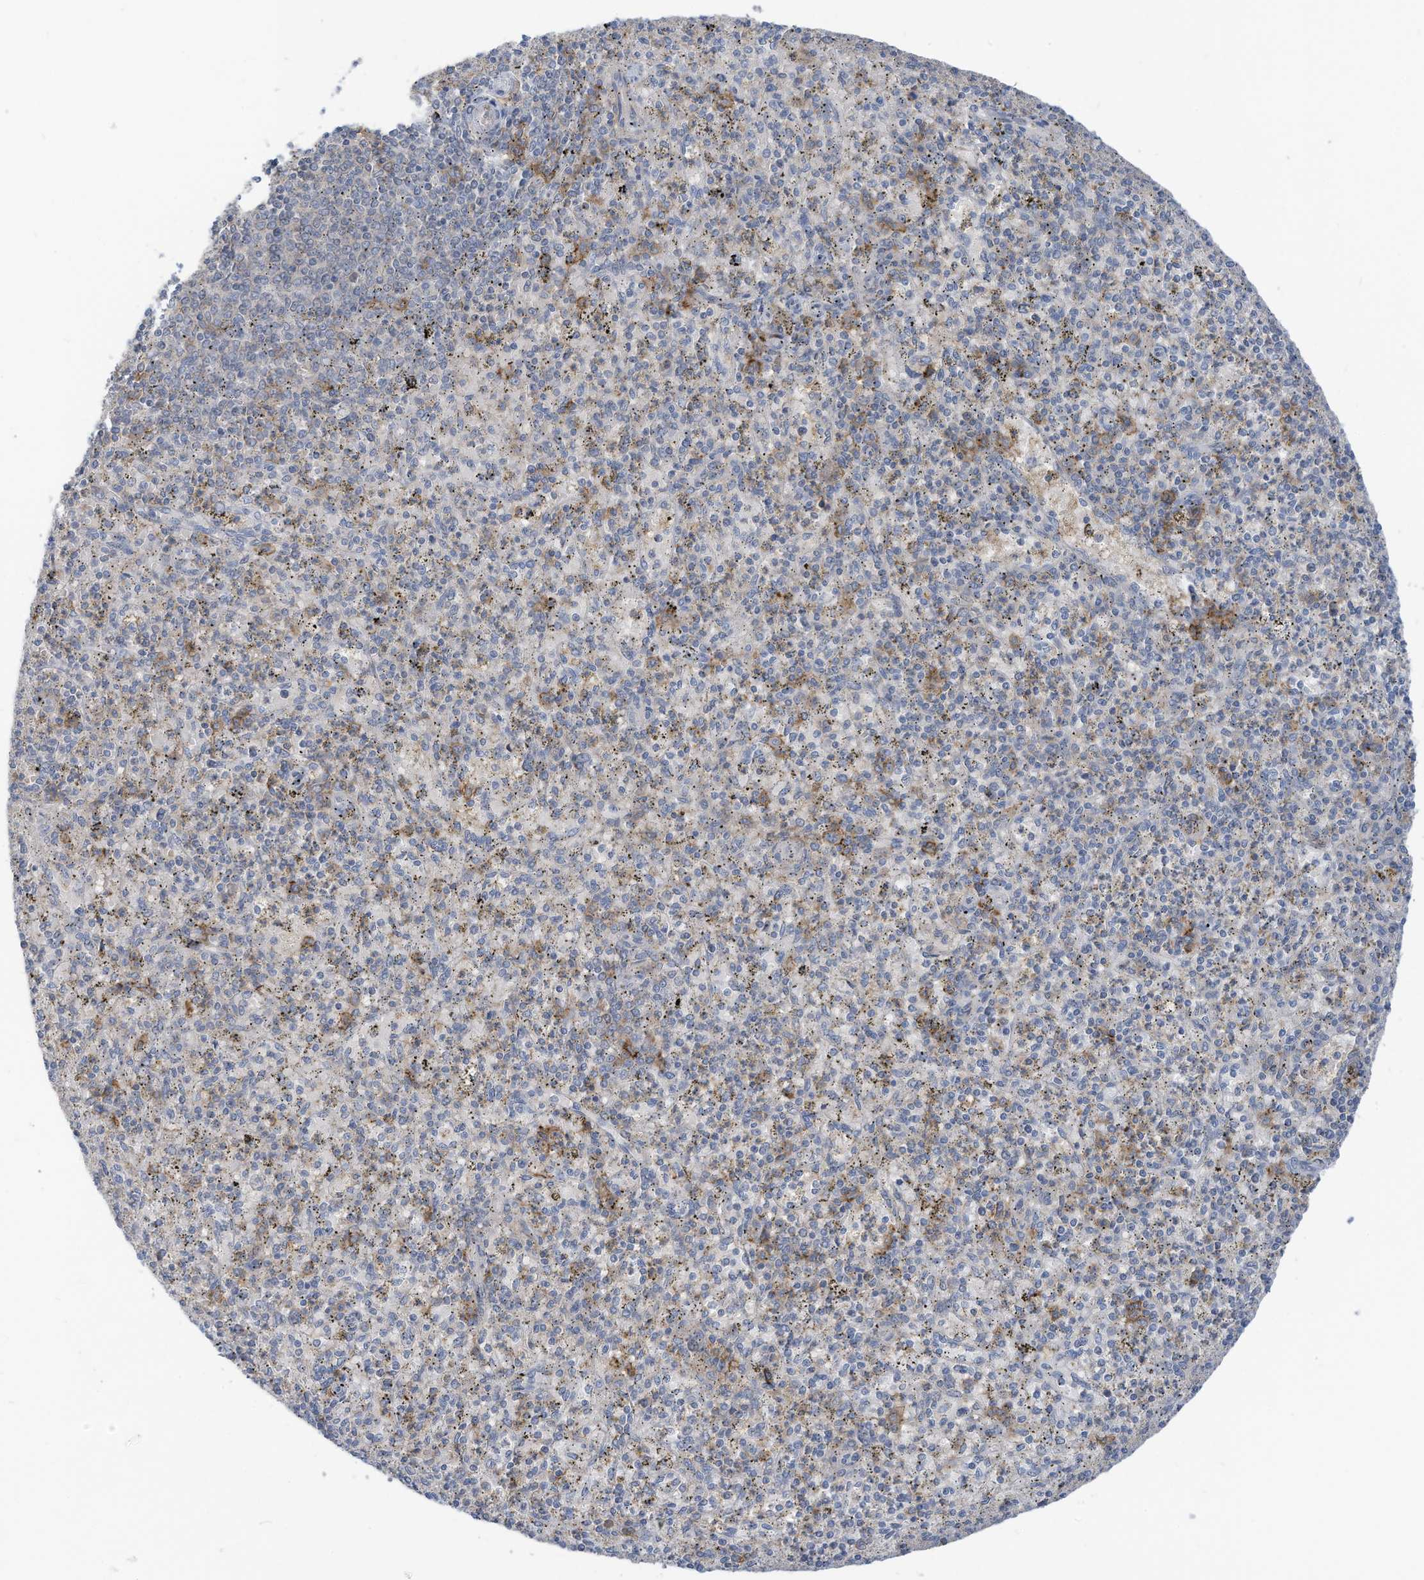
{"staining": {"intensity": "moderate", "quantity": "<25%", "location": "cytoplasmic/membranous"}, "tissue": "spleen", "cell_type": "Cells in red pulp", "image_type": "normal", "snomed": [{"axis": "morphology", "description": "Normal tissue, NOS"}, {"axis": "topography", "description": "Spleen"}], "caption": "Benign spleen displays moderate cytoplasmic/membranous positivity in about <25% of cells in red pulp.", "gene": "SLC1A5", "patient": {"sex": "male", "age": 72}}